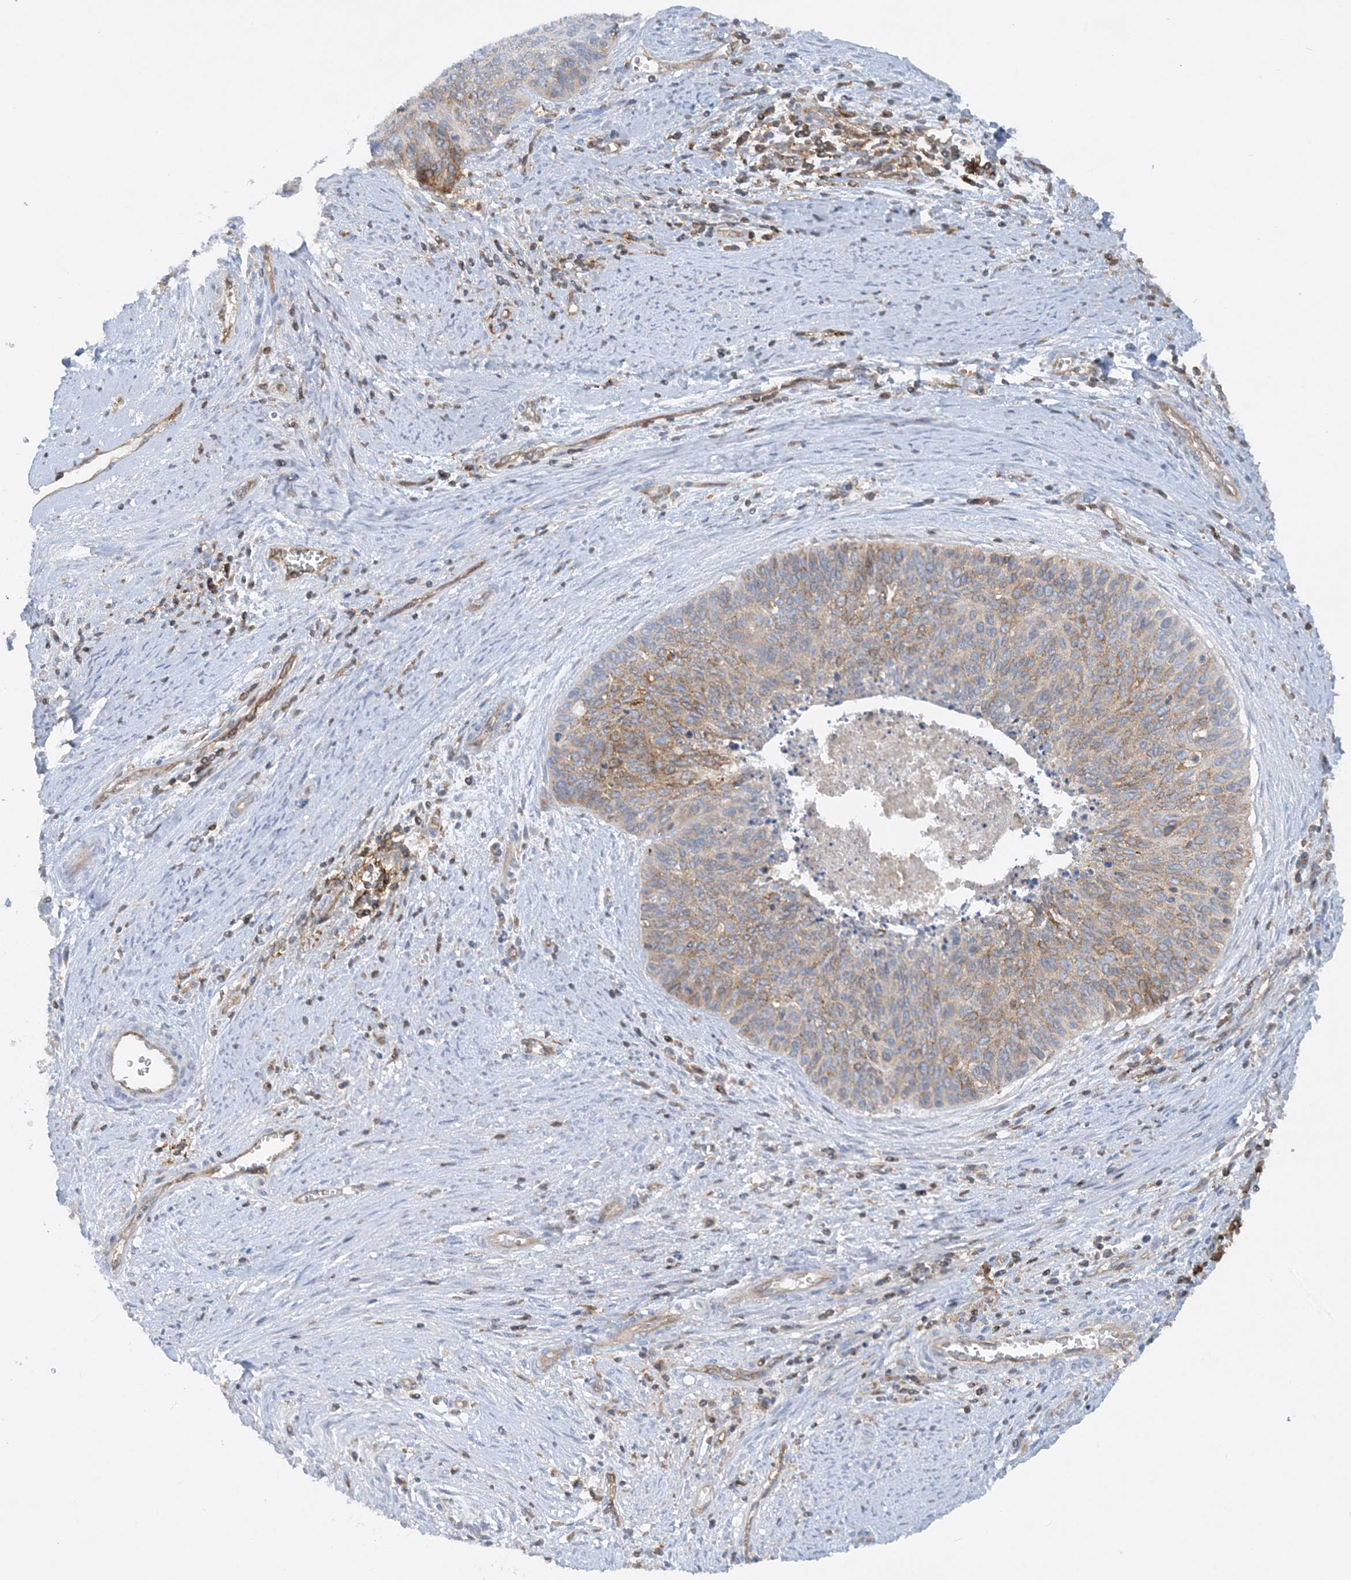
{"staining": {"intensity": "moderate", "quantity": "25%-75%", "location": "cytoplasmic/membranous"}, "tissue": "cervical cancer", "cell_type": "Tumor cells", "image_type": "cancer", "snomed": [{"axis": "morphology", "description": "Squamous cell carcinoma, NOS"}, {"axis": "topography", "description": "Cervix"}], "caption": "Tumor cells demonstrate medium levels of moderate cytoplasmic/membranous staining in approximately 25%-75% of cells in squamous cell carcinoma (cervical).", "gene": "HLA-E", "patient": {"sex": "female", "age": 55}}